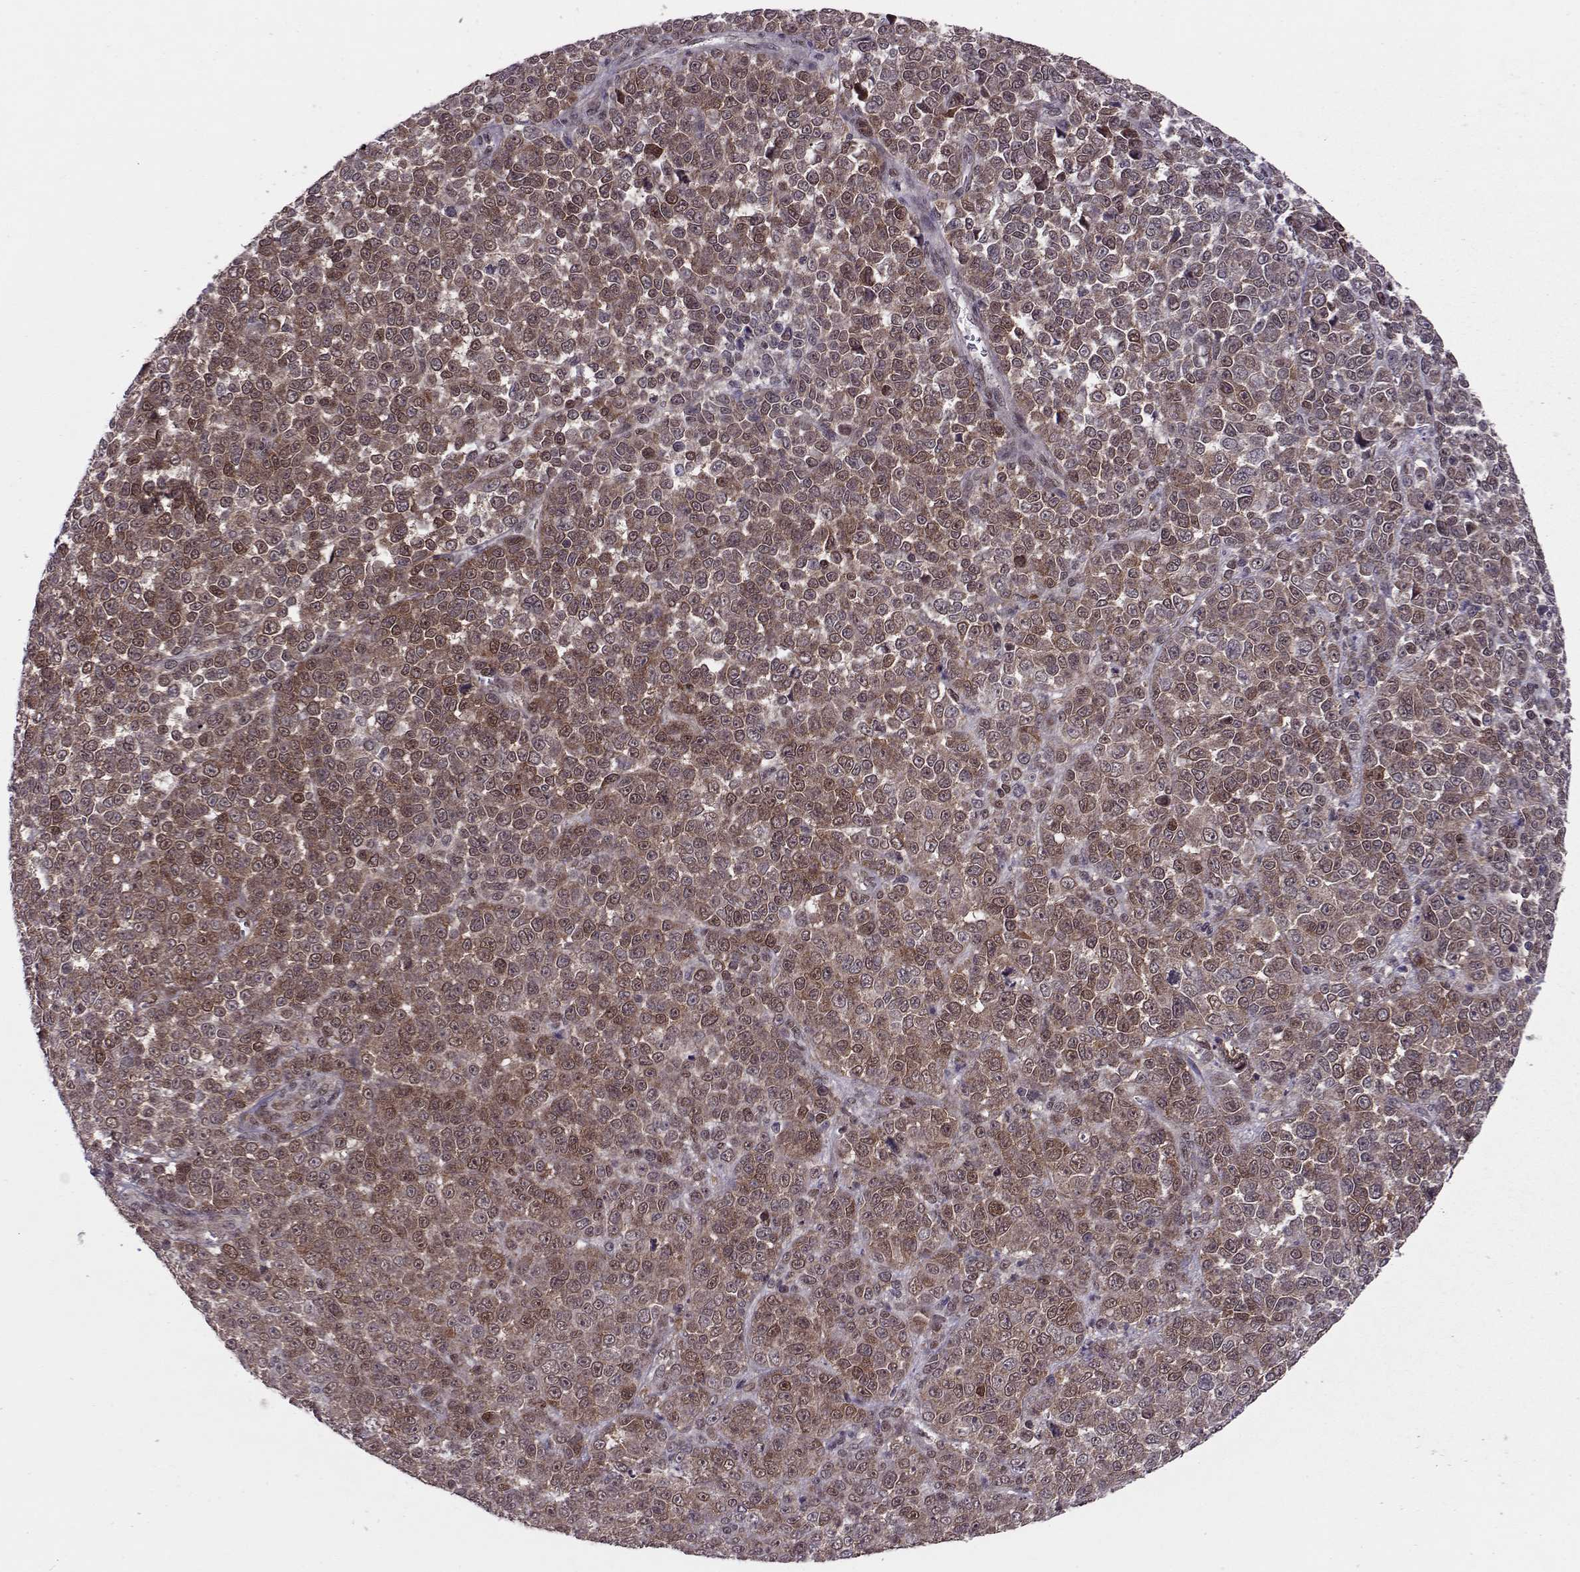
{"staining": {"intensity": "moderate", "quantity": "25%-75%", "location": "cytoplasmic/membranous,nuclear"}, "tissue": "melanoma", "cell_type": "Tumor cells", "image_type": "cancer", "snomed": [{"axis": "morphology", "description": "Malignant melanoma, NOS"}, {"axis": "topography", "description": "Skin"}], "caption": "DAB immunohistochemical staining of human malignant melanoma exhibits moderate cytoplasmic/membranous and nuclear protein positivity in approximately 25%-75% of tumor cells. The staining was performed using DAB (3,3'-diaminobenzidine) to visualize the protein expression in brown, while the nuclei were stained in blue with hematoxylin (Magnification: 20x).", "gene": "CDK4", "patient": {"sex": "female", "age": 95}}